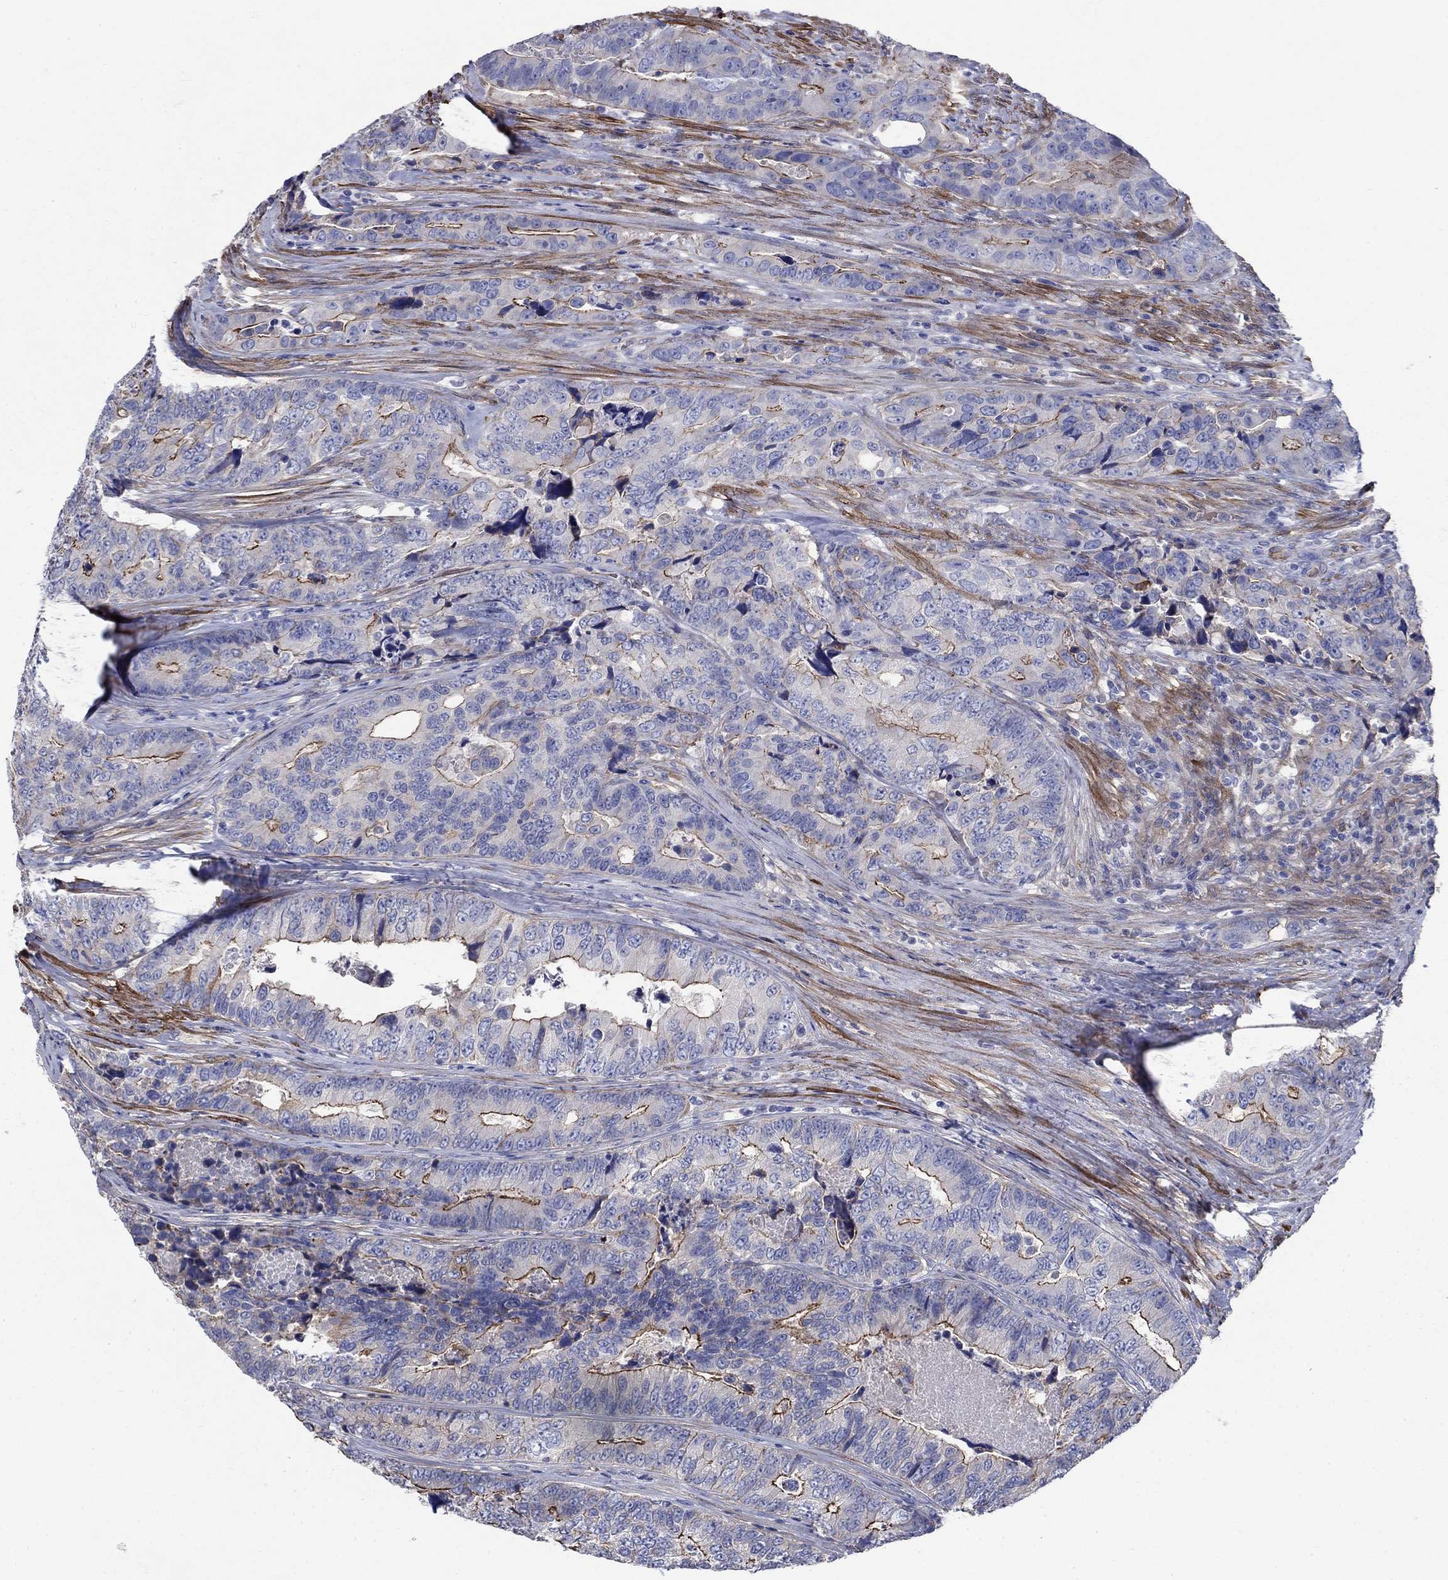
{"staining": {"intensity": "strong", "quantity": "<25%", "location": "cytoplasmic/membranous"}, "tissue": "colorectal cancer", "cell_type": "Tumor cells", "image_type": "cancer", "snomed": [{"axis": "morphology", "description": "Adenocarcinoma, NOS"}, {"axis": "topography", "description": "Colon"}], "caption": "Protein expression by immunohistochemistry (IHC) demonstrates strong cytoplasmic/membranous staining in about <25% of tumor cells in colorectal cancer (adenocarcinoma).", "gene": "FLNC", "patient": {"sex": "female", "age": 72}}